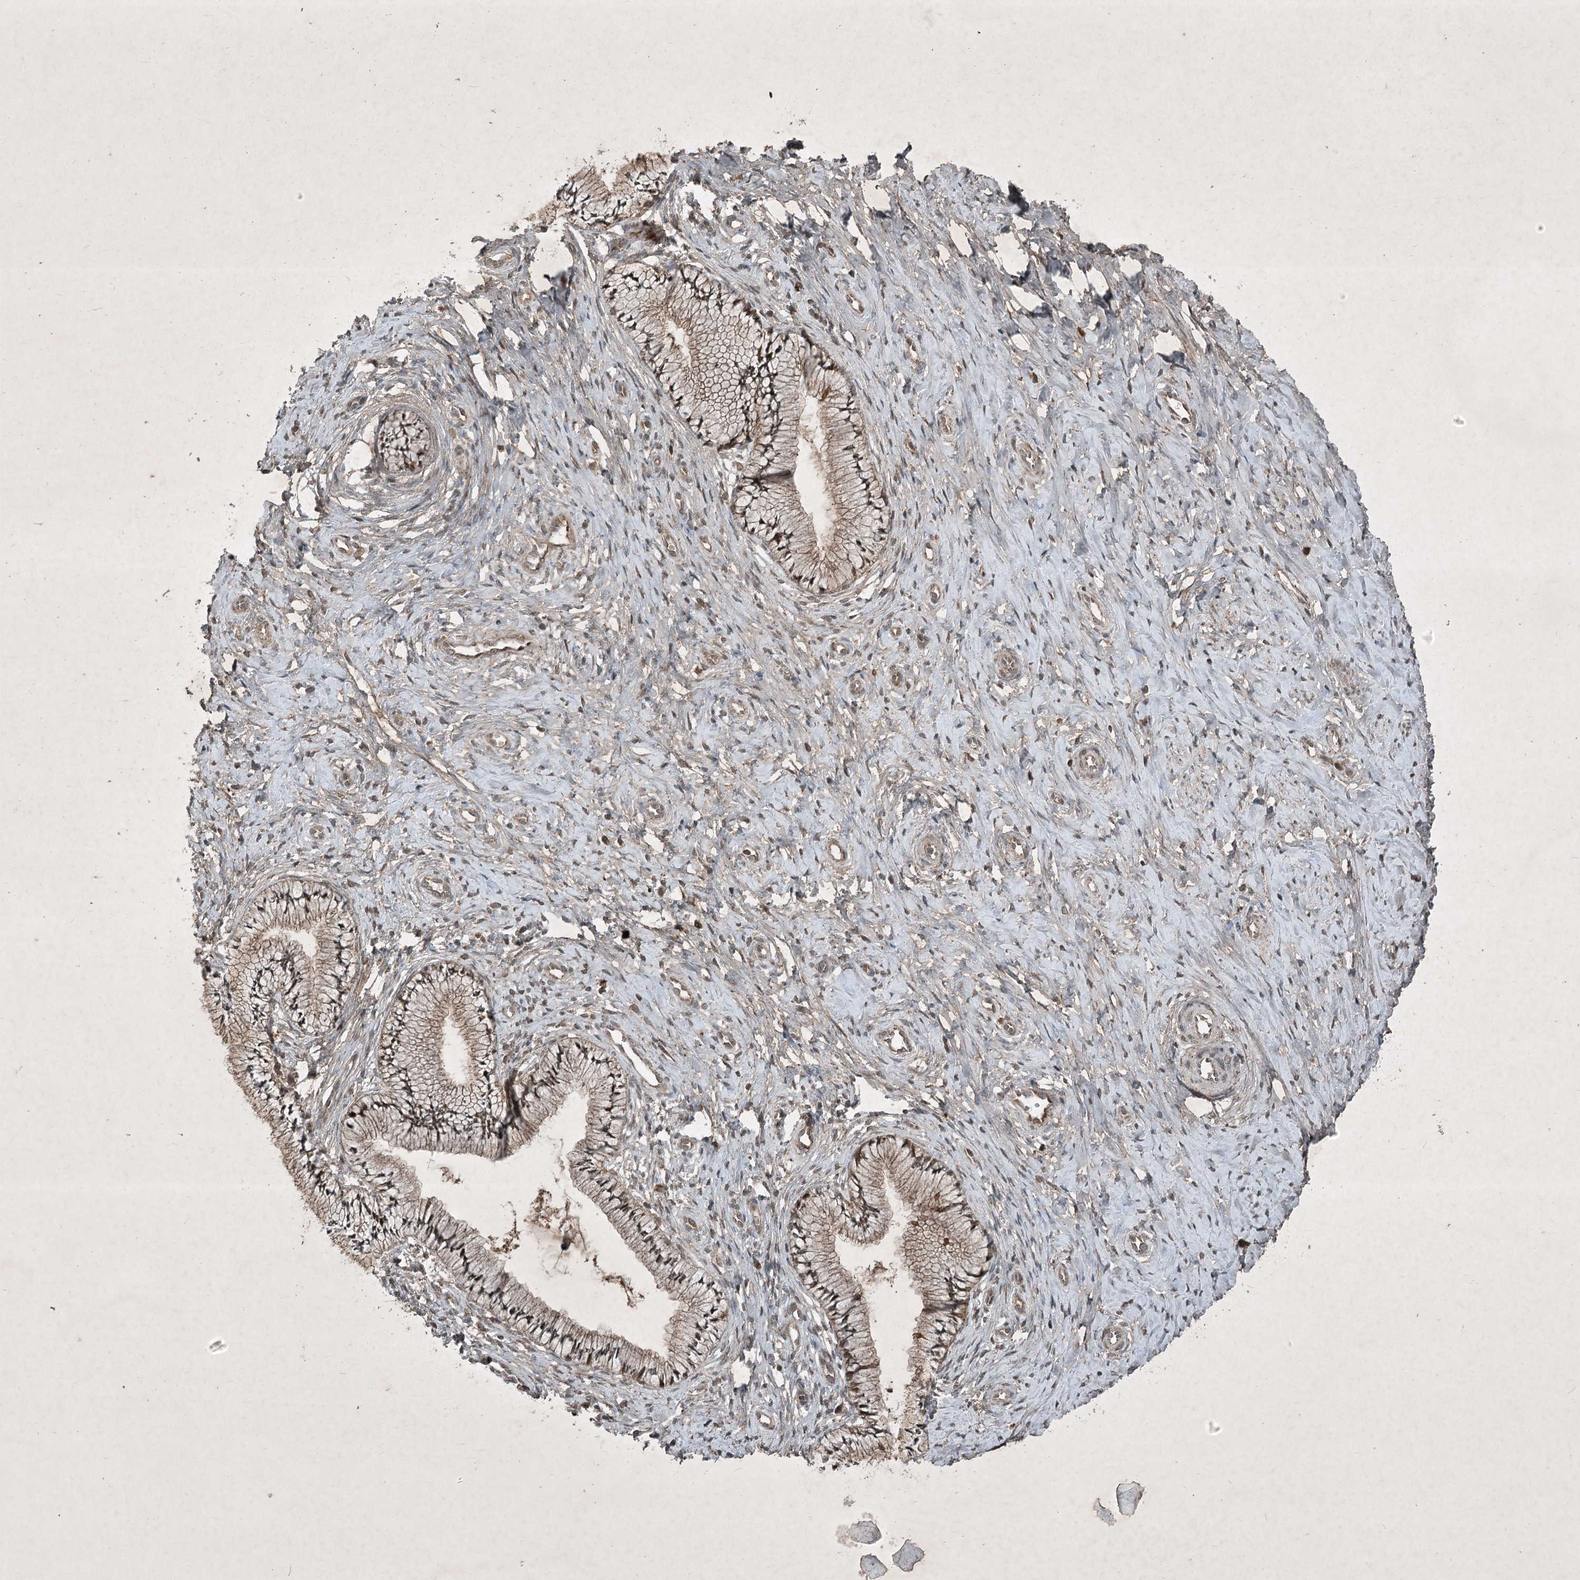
{"staining": {"intensity": "moderate", "quantity": ">75%", "location": "cytoplasmic/membranous,nuclear"}, "tissue": "cervix", "cell_type": "Glandular cells", "image_type": "normal", "snomed": [{"axis": "morphology", "description": "Normal tissue, NOS"}, {"axis": "topography", "description": "Cervix"}], "caption": "A brown stain shows moderate cytoplasmic/membranous,nuclear staining of a protein in glandular cells of unremarkable human cervix.", "gene": "UNC93A", "patient": {"sex": "female", "age": 36}}